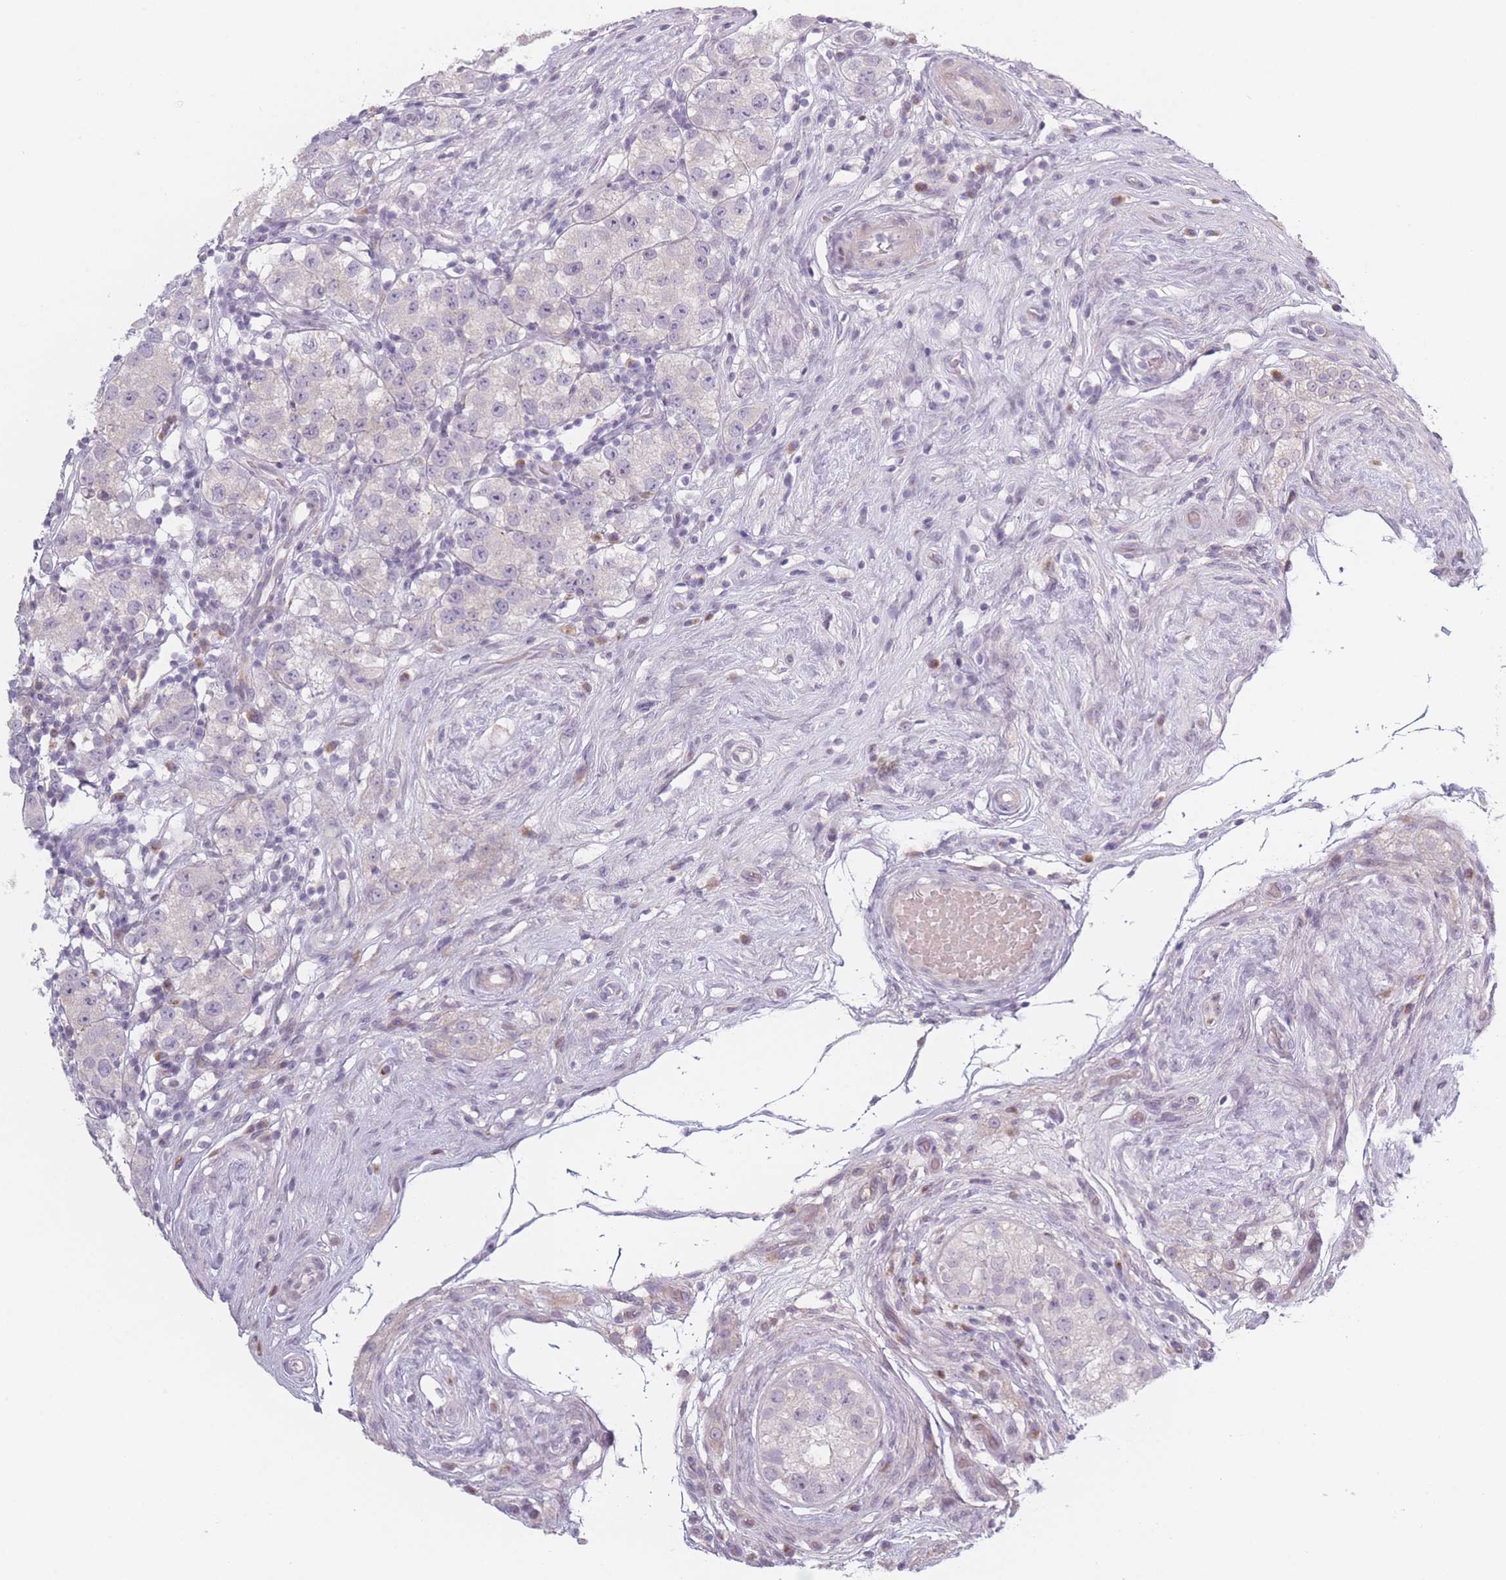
{"staining": {"intensity": "negative", "quantity": "none", "location": "none"}, "tissue": "testis cancer", "cell_type": "Tumor cells", "image_type": "cancer", "snomed": [{"axis": "morphology", "description": "Seminoma, NOS"}, {"axis": "topography", "description": "Testis"}], "caption": "This is a image of immunohistochemistry (IHC) staining of testis cancer (seminoma), which shows no positivity in tumor cells.", "gene": "RASL10B", "patient": {"sex": "male", "age": 34}}